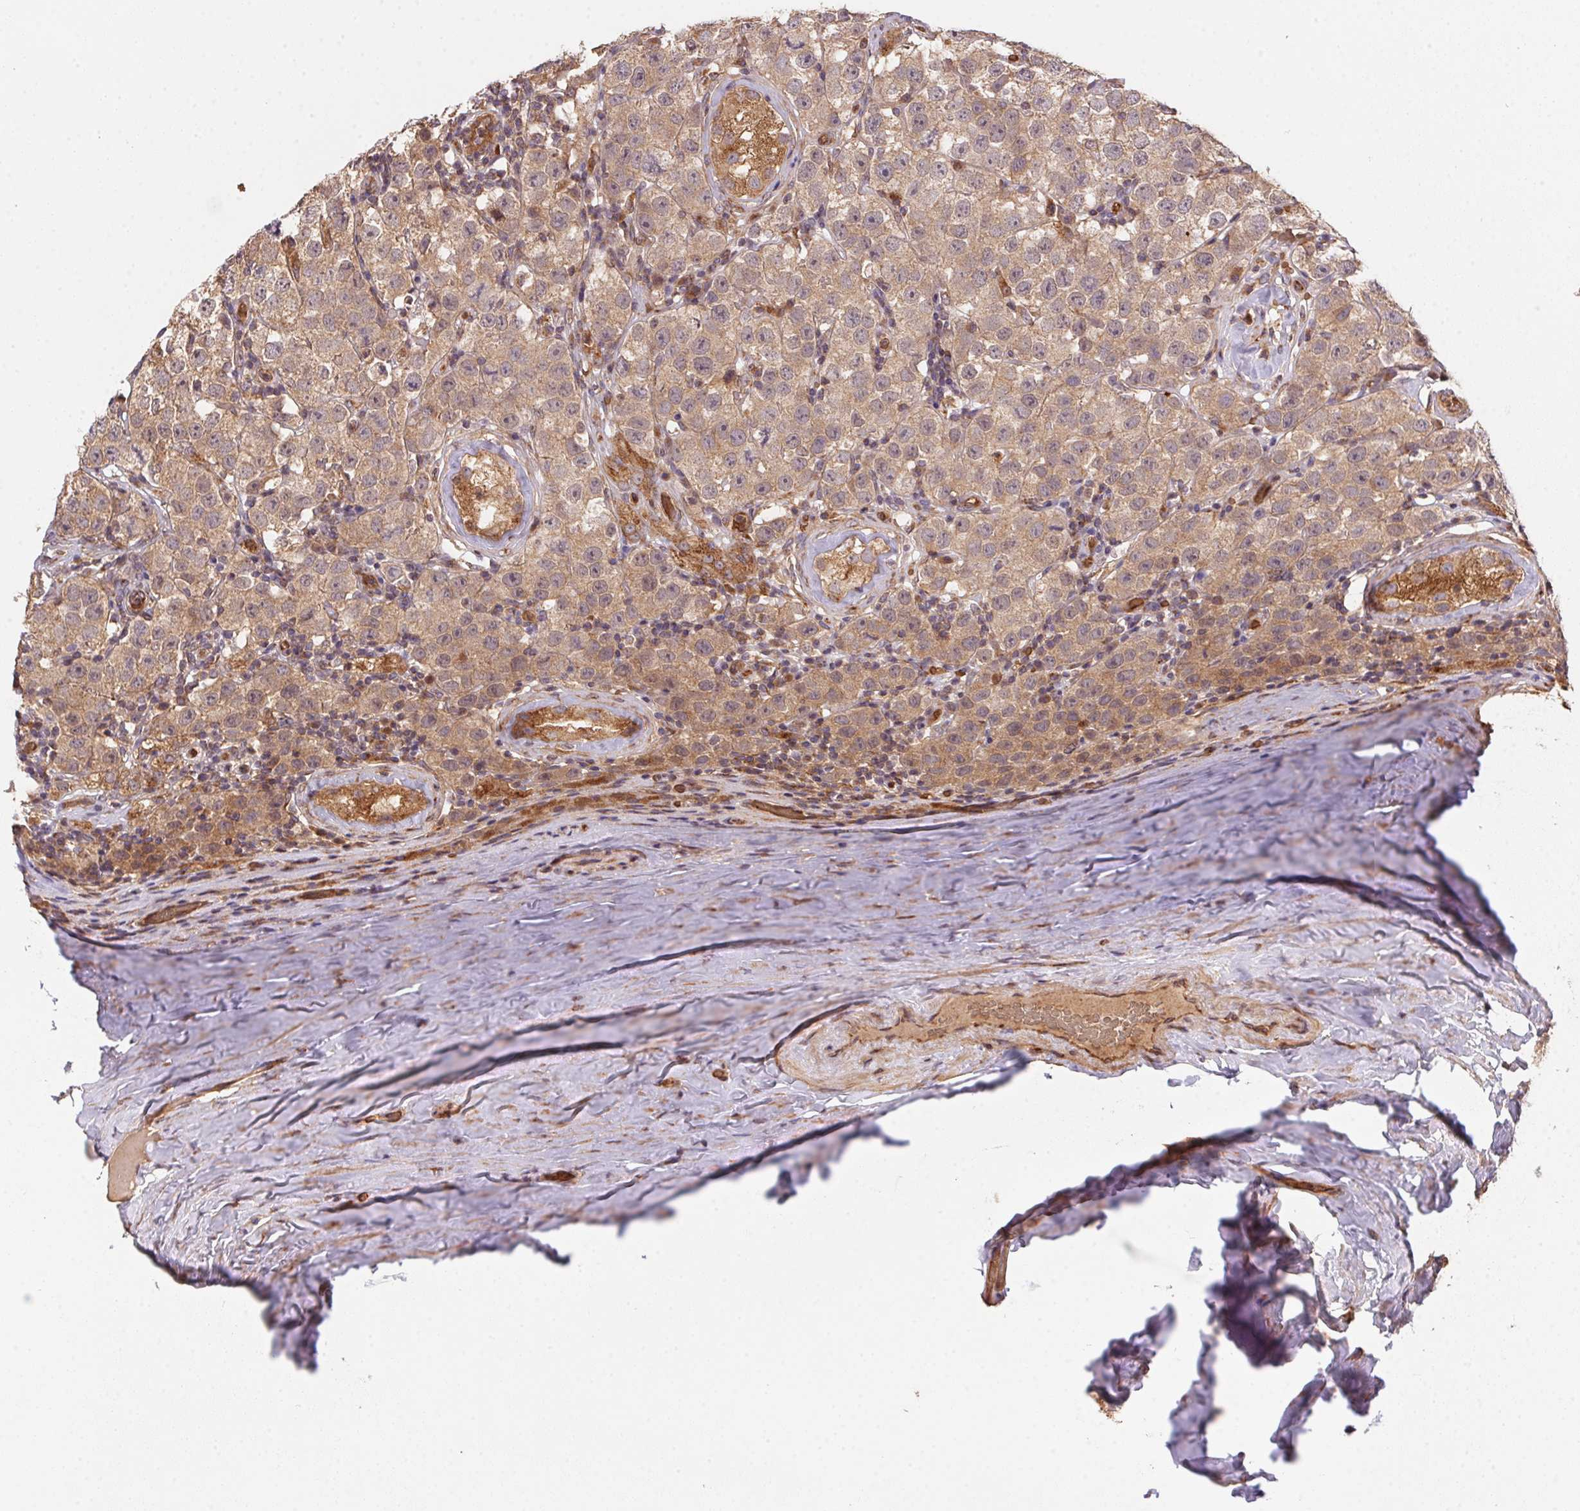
{"staining": {"intensity": "weak", "quantity": ">75%", "location": "cytoplasmic/membranous"}, "tissue": "testis cancer", "cell_type": "Tumor cells", "image_type": "cancer", "snomed": [{"axis": "morphology", "description": "Seminoma, NOS"}, {"axis": "topography", "description": "Testis"}], "caption": "Approximately >75% of tumor cells in human seminoma (testis) demonstrate weak cytoplasmic/membranous protein expression as visualized by brown immunohistochemical staining.", "gene": "USE1", "patient": {"sex": "male", "age": 34}}